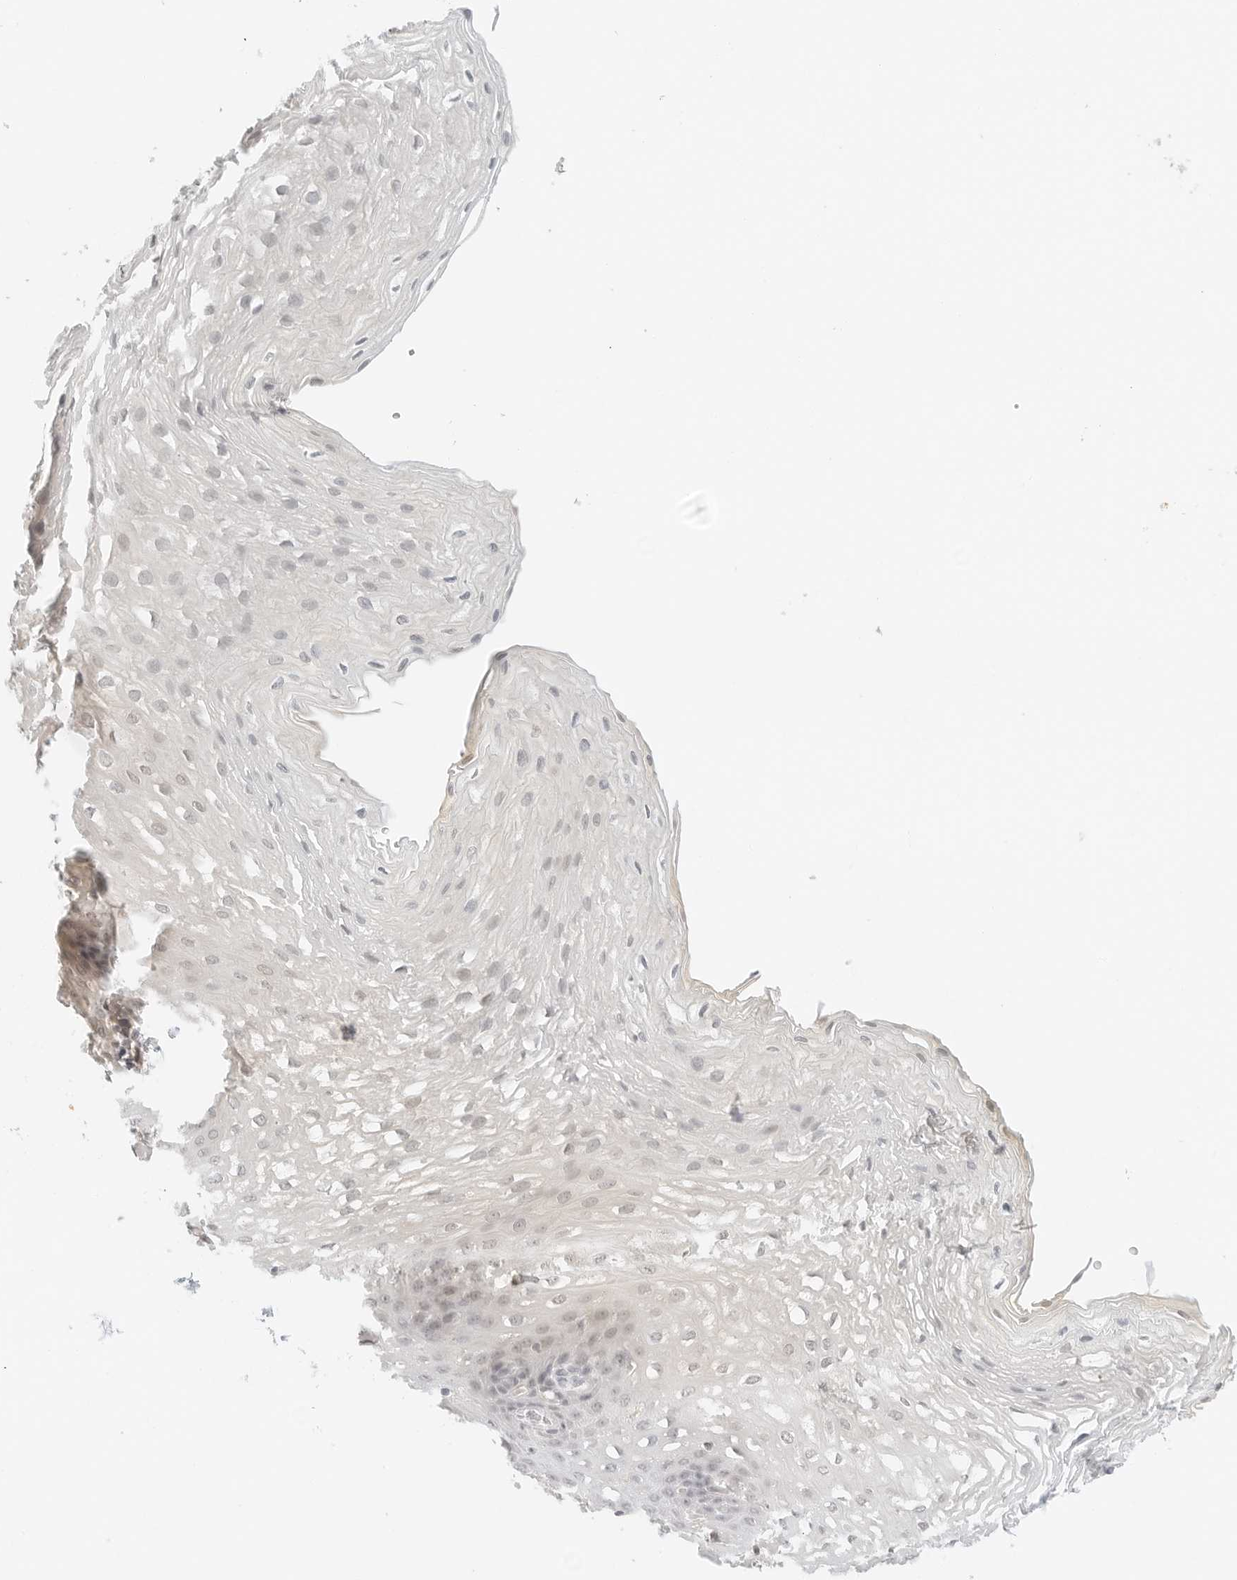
{"staining": {"intensity": "weak", "quantity": "<25%", "location": "cytoplasmic/membranous"}, "tissue": "esophagus", "cell_type": "Squamous epithelial cells", "image_type": "normal", "snomed": [{"axis": "morphology", "description": "Normal tissue, NOS"}, {"axis": "topography", "description": "Esophagus"}], "caption": "Histopathology image shows no protein positivity in squamous epithelial cells of normal esophagus.", "gene": "NEO1", "patient": {"sex": "female", "age": 66}}